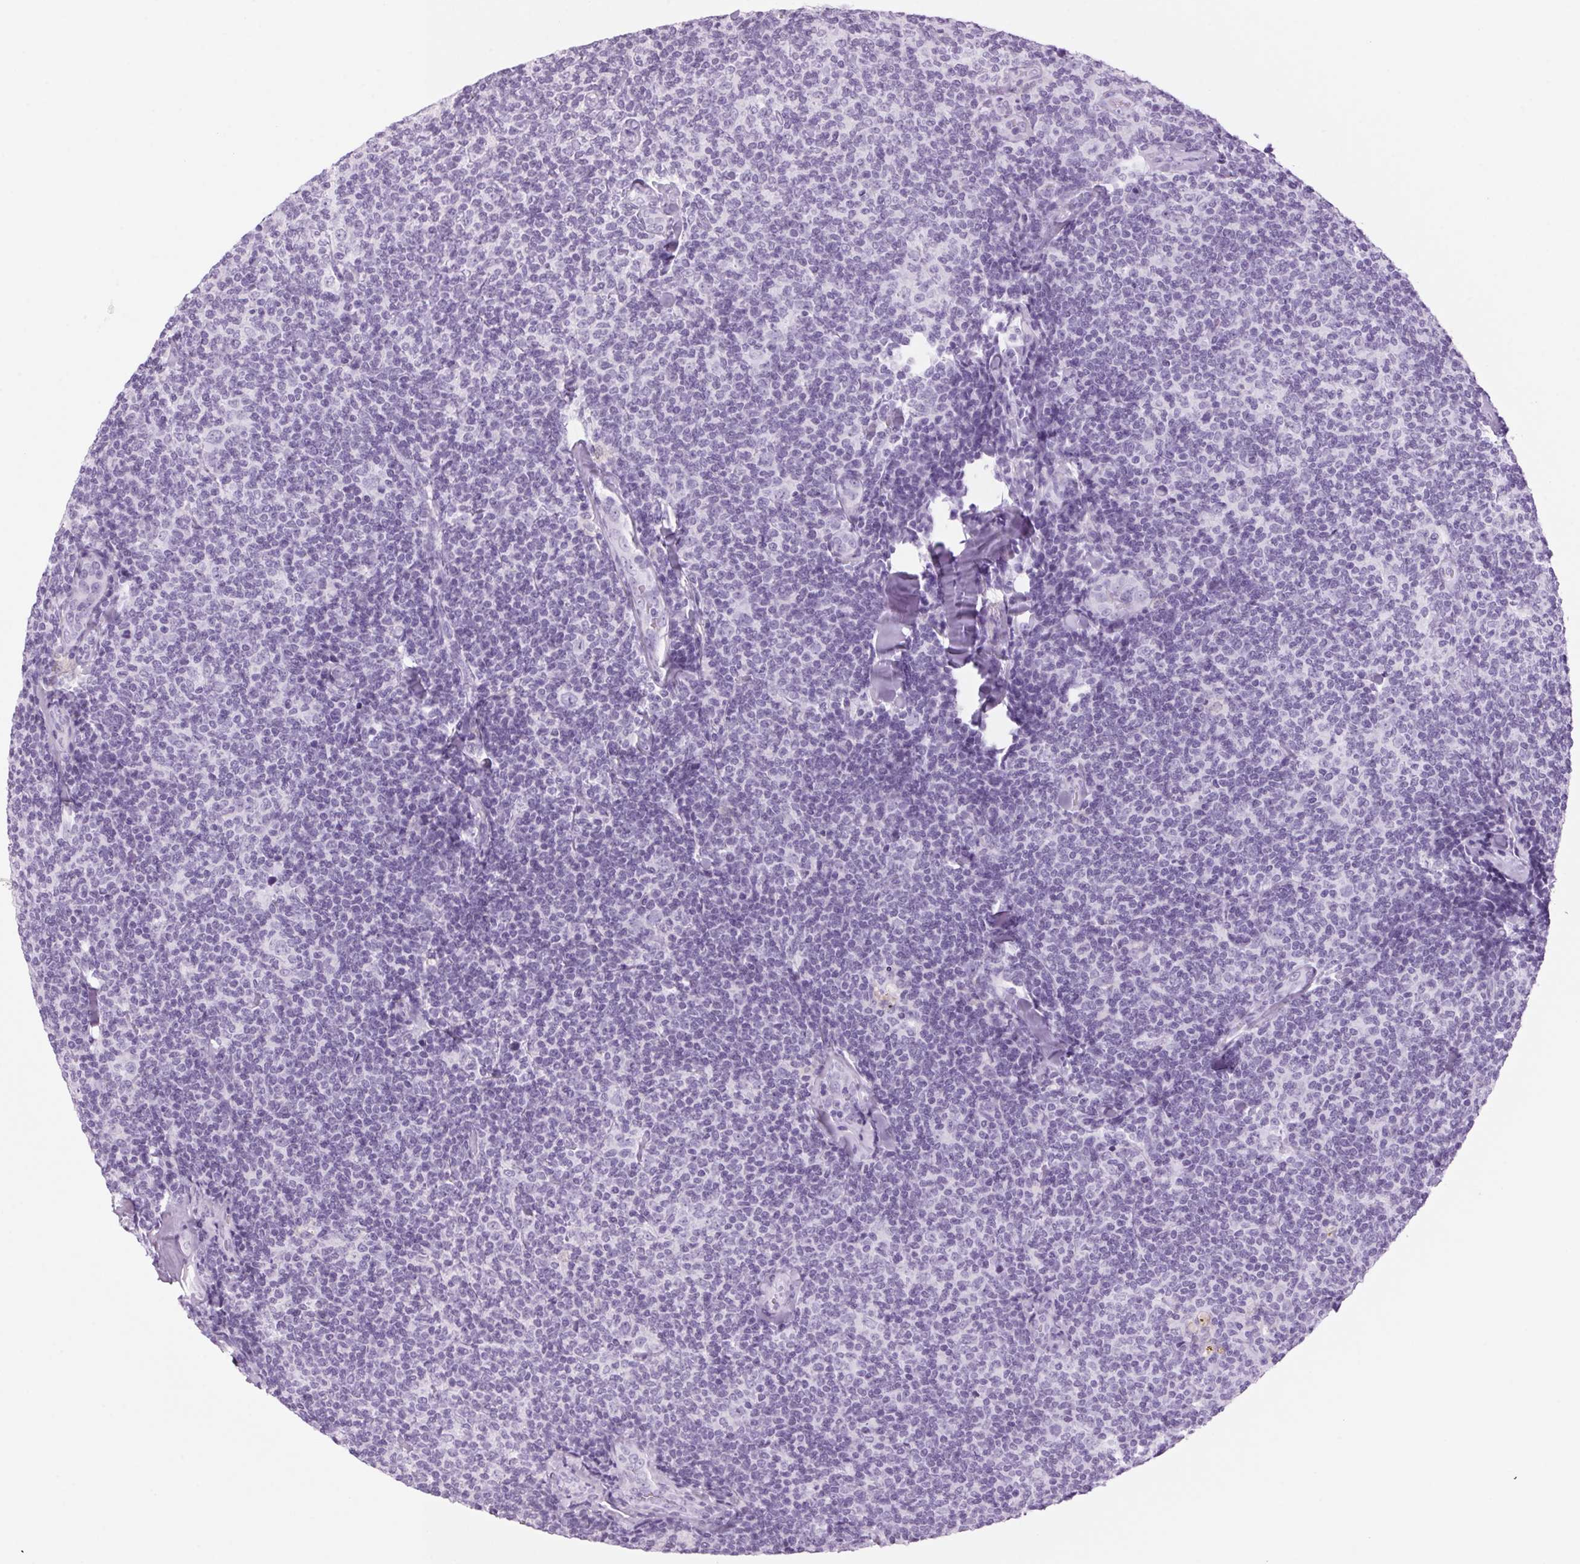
{"staining": {"intensity": "negative", "quantity": "none", "location": "none"}, "tissue": "lymphoma", "cell_type": "Tumor cells", "image_type": "cancer", "snomed": [{"axis": "morphology", "description": "Malignant lymphoma, non-Hodgkin's type, Low grade"}, {"axis": "topography", "description": "Lymph node"}], "caption": "The IHC histopathology image has no significant expression in tumor cells of lymphoma tissue.", "gene": "PPP1R1A", "patient": {"sex": "female", "age": 56}}